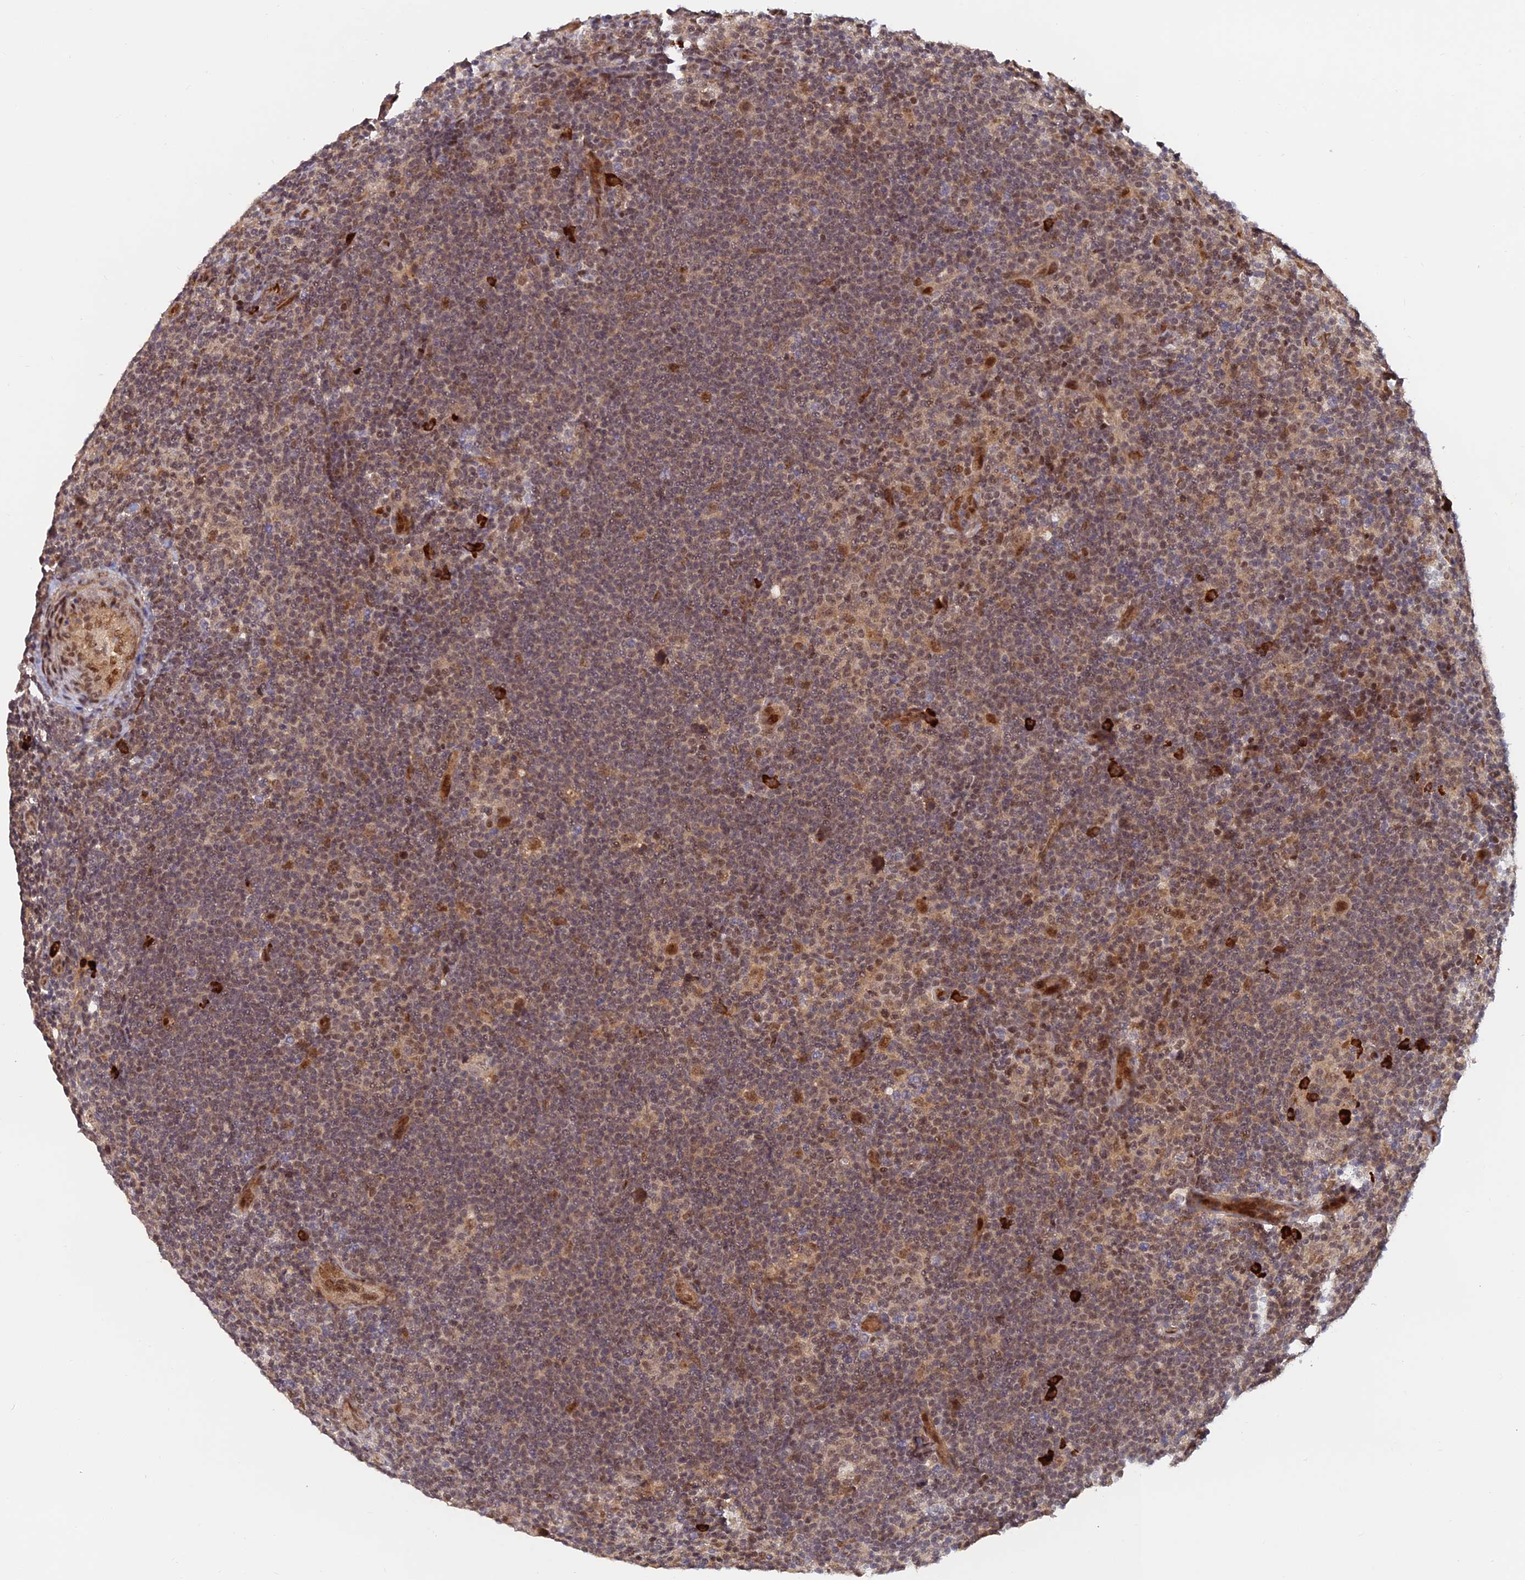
{"staining": {"intensity": "weak", "quantity": "<25%", "location": "nuclear"}, "tissue": "lymphoma", "cell_type": "Tumor cells", "image_type": "cancer", "snomed": [{"axis": "morphology", "description": "Hodgkin's disease, NOS"}, {"axis": "topography", "description": "Lymph node"}], "caption": "Tumor cells are negative for brown protein staining in Hodgkin's disease.", "gene": "ZNF565", "patient": {"sex": "female", "age": 57}}